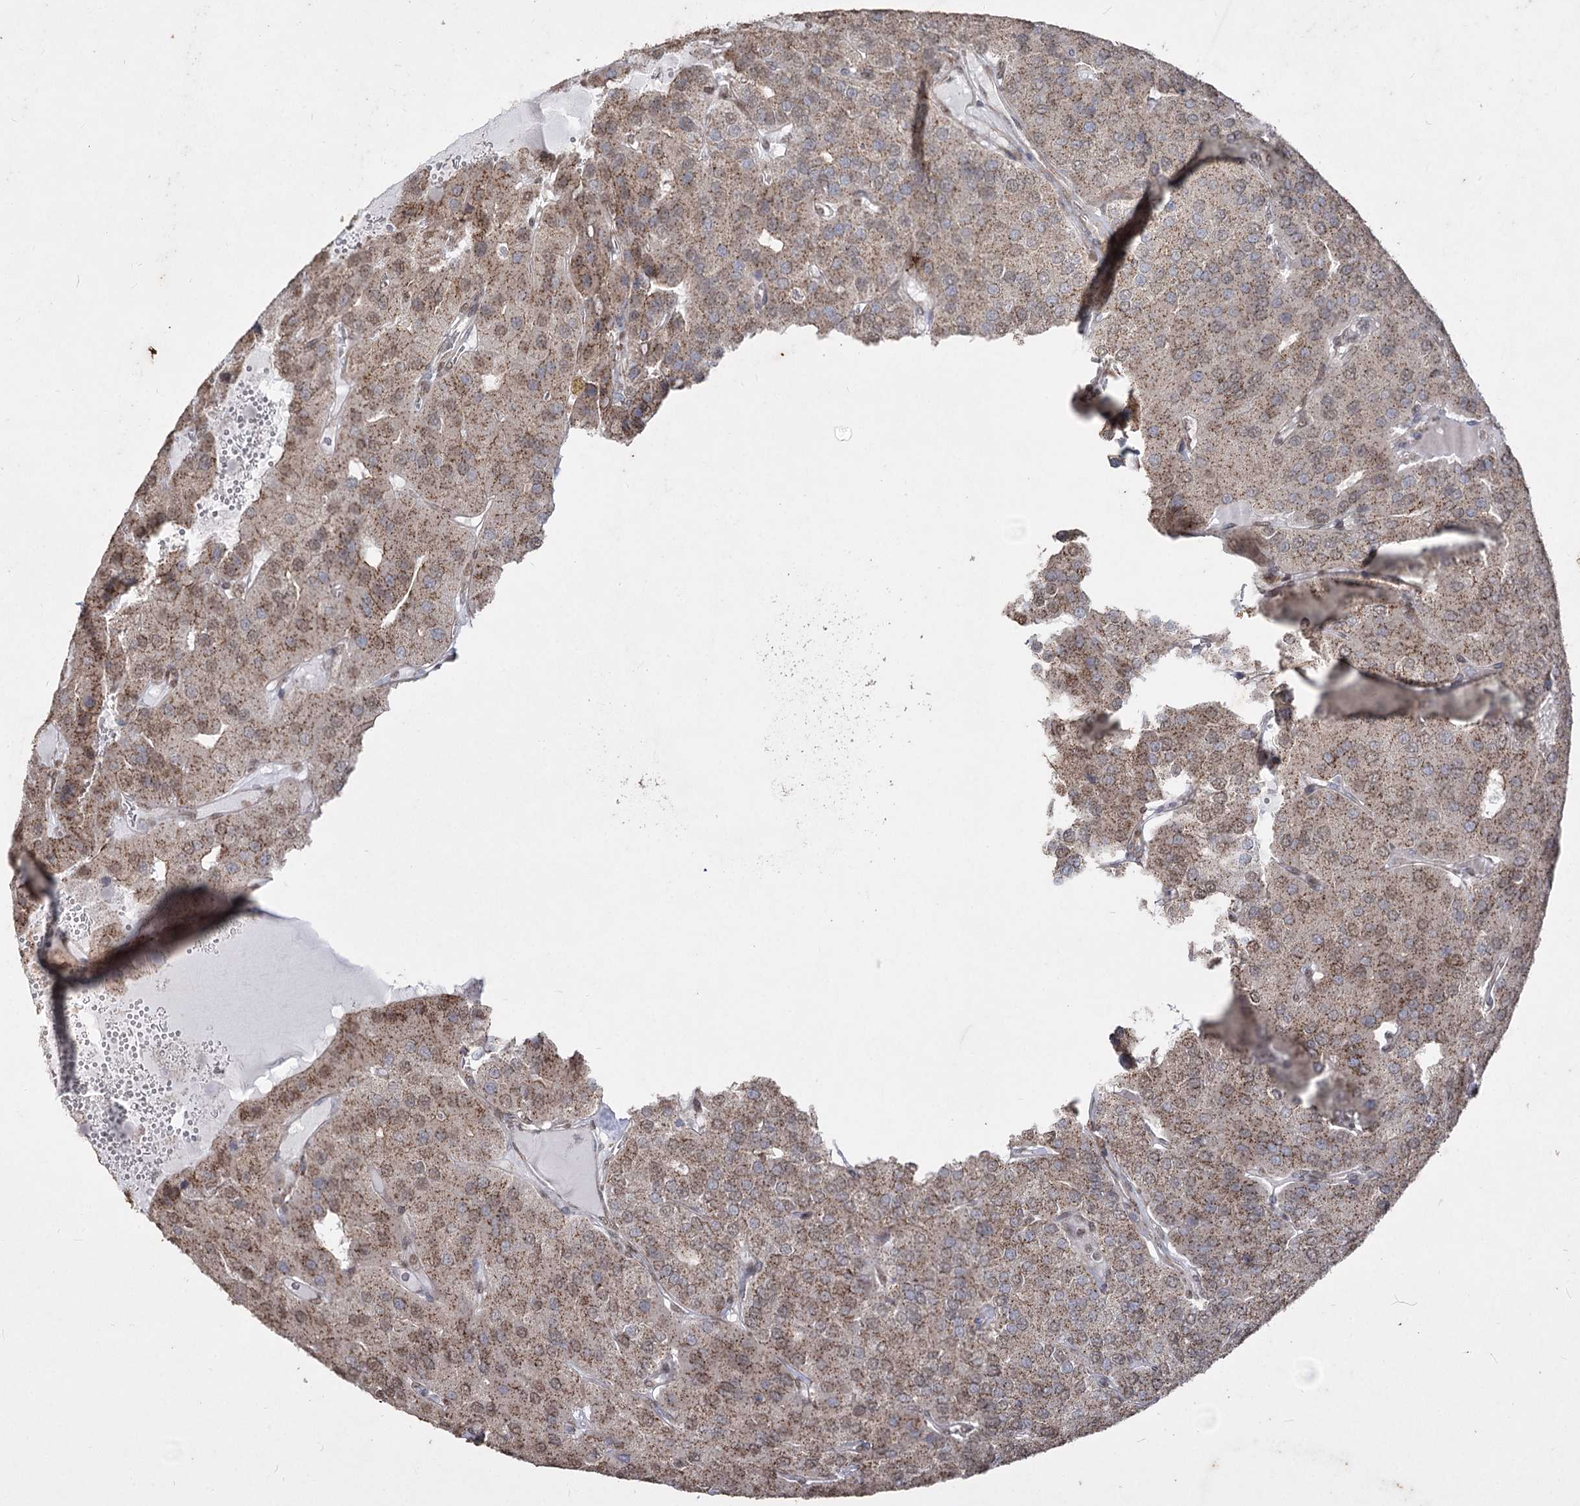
{"staining": {"intensity": "moderate", "quantity": ">75%", "location": "cytoplasmic/membranous"}, "tissue": "parathyroid gland", "cell_type": "Glandular cells", "image_type": "normal", "snomed": [{"axis": "morphology", "description": "Normal tissue, NOS"}, {"axis": "morphology", "description": "Adenoma, NOS"}, {"axis": "topography", "description": "Parathyroid gland"}], "caption": "Approximately >75% of glandular cells in normal parathyroid gland reveal moderate cytoplasmic/membranous protein positivity as visualized by brown immunohistochemical staining.", "gene": "ZSCAN23", "patient": {"sex": "female", "age": 86}}